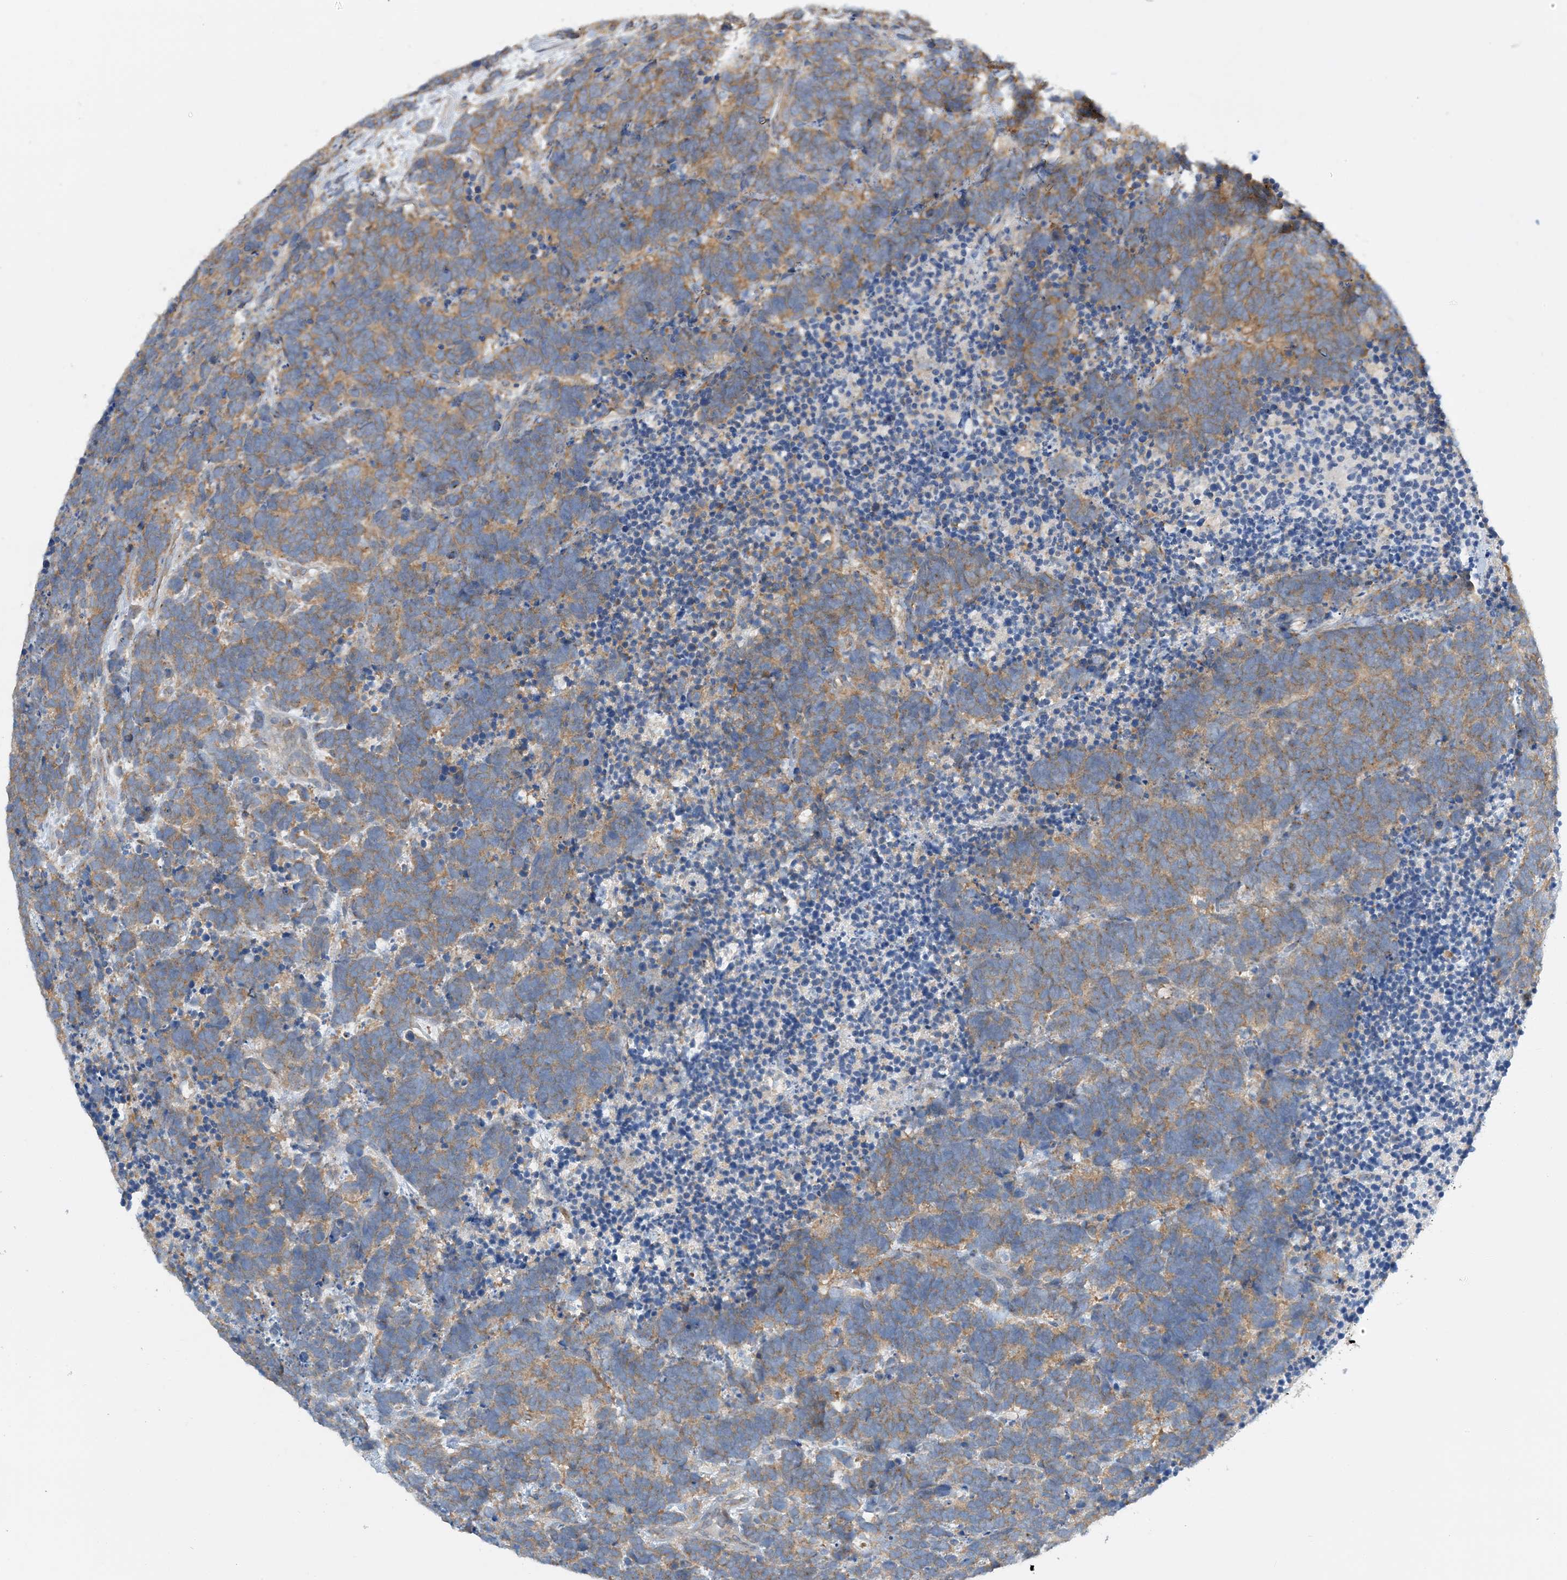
{"staining": {"intensity": "moderate", "quantity": ">75%", "location": "cytoplasmic/membranous"}, "tissue": "carcinoid", "cell_type": "Tumor cells", "image_type": "cancer", "snomed": [{"axis": "morphology", "description": "Carcinoma, NOS"}, {"axis": "morphology", "description": "Carcinoid, malignant, NOS"}, {"axis": "topography", "description": "Urinary bladder"}], "caption": "Malignant carcinoid stained for a protein exhibits moderate cytoplasmic/membranous positivity in tumor cells.", "gene": "SIDT1", "patient": {"sex": "male", "age": 57}}